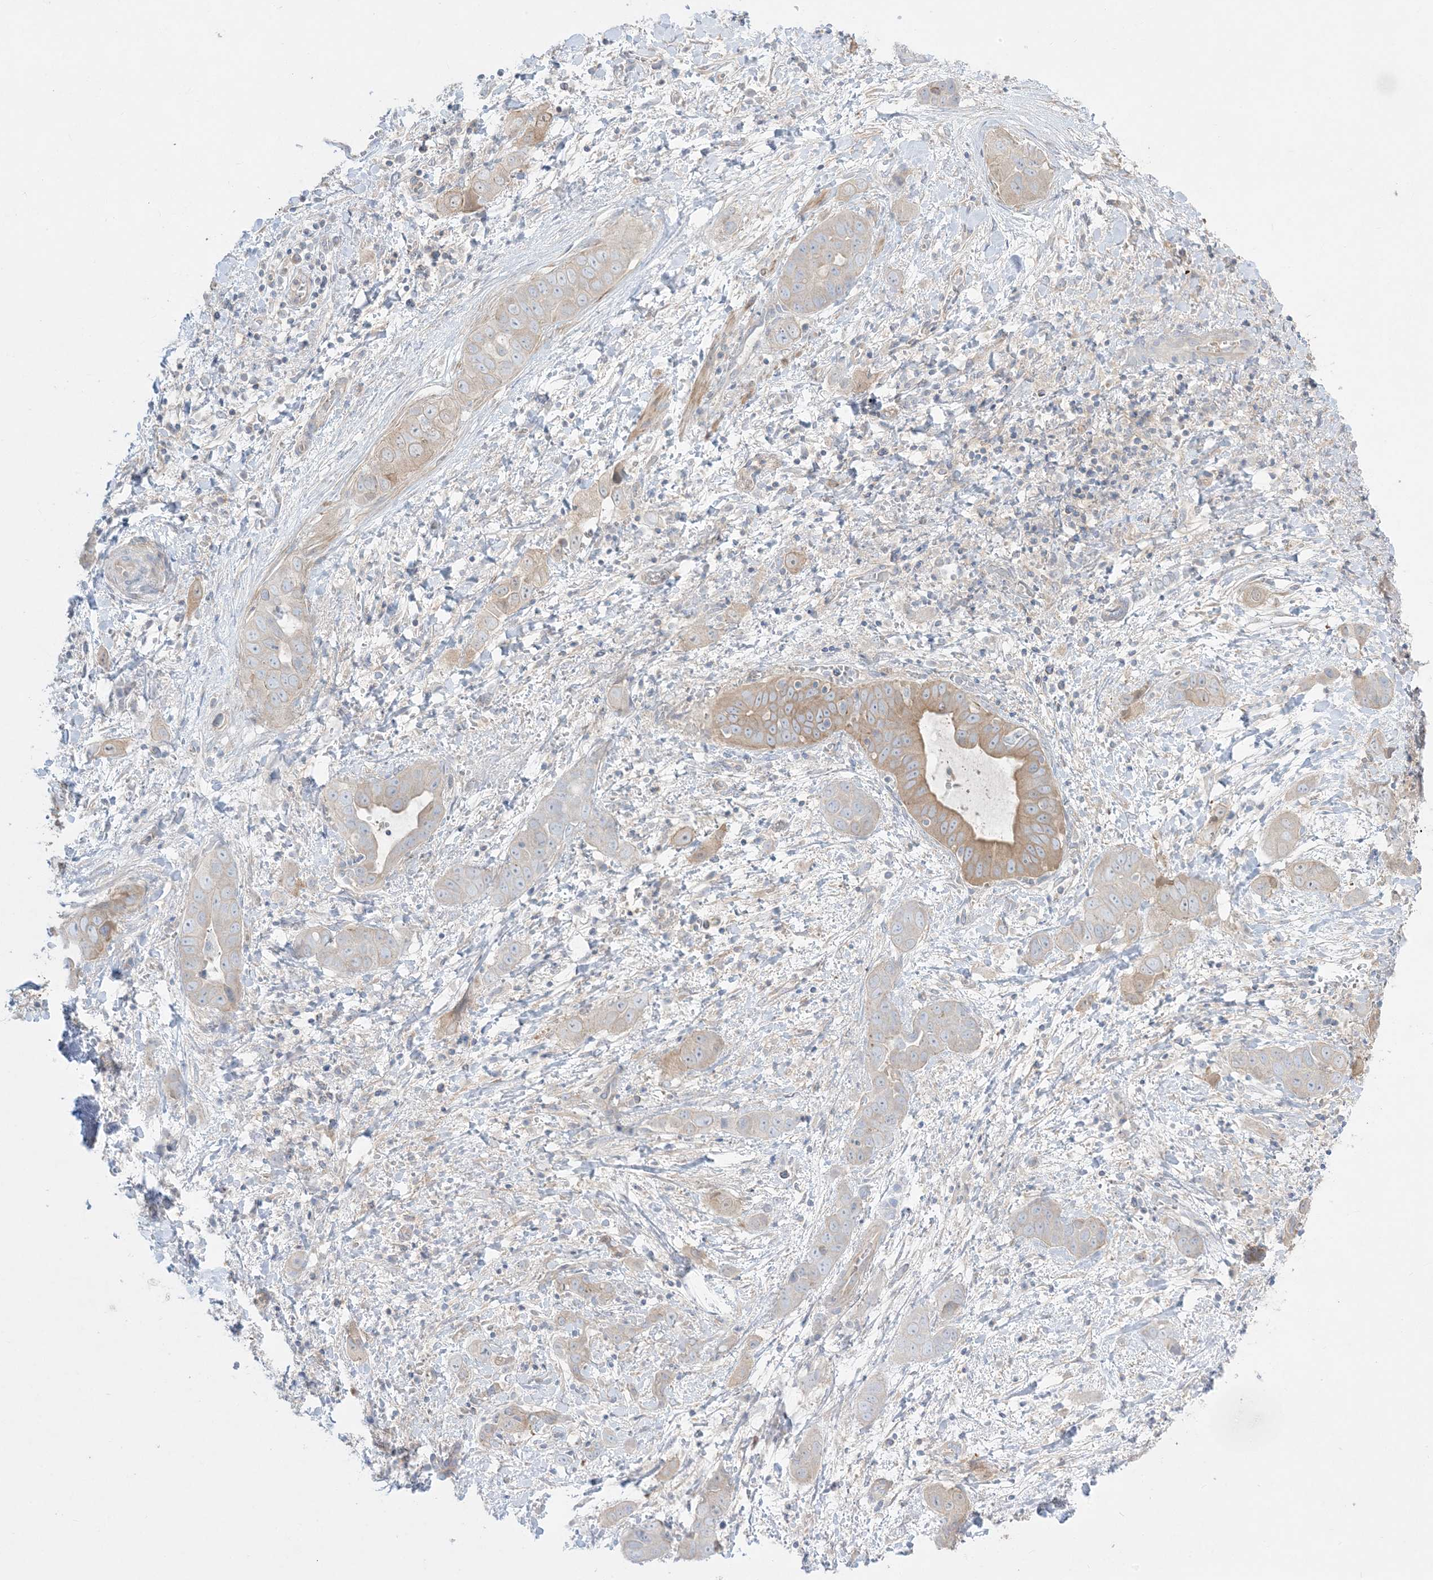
{"staining": {"intensity": "moderate", "quantity": "<25%", "location": "cytoplasmic/membranous"}, "tissue": "liver cancer", "cell_type": "Tumor cells", "image_type": "cancer", "snomed": [{"axis": "morphology", "description": "Cholangiocarcinoma"}, {"axis": "topography", "description": "Liver"}], "caption": "IHC histopathology image of liver cancer (cholangiocarcinoma) stained for a protein (brown), which exhibits low levels of moderate cytoplasmic/membranous expression in approximately <25% of tumor cells.", "gene": "ARHGEF9", "patient": {"sex": "female", "age": 52}}